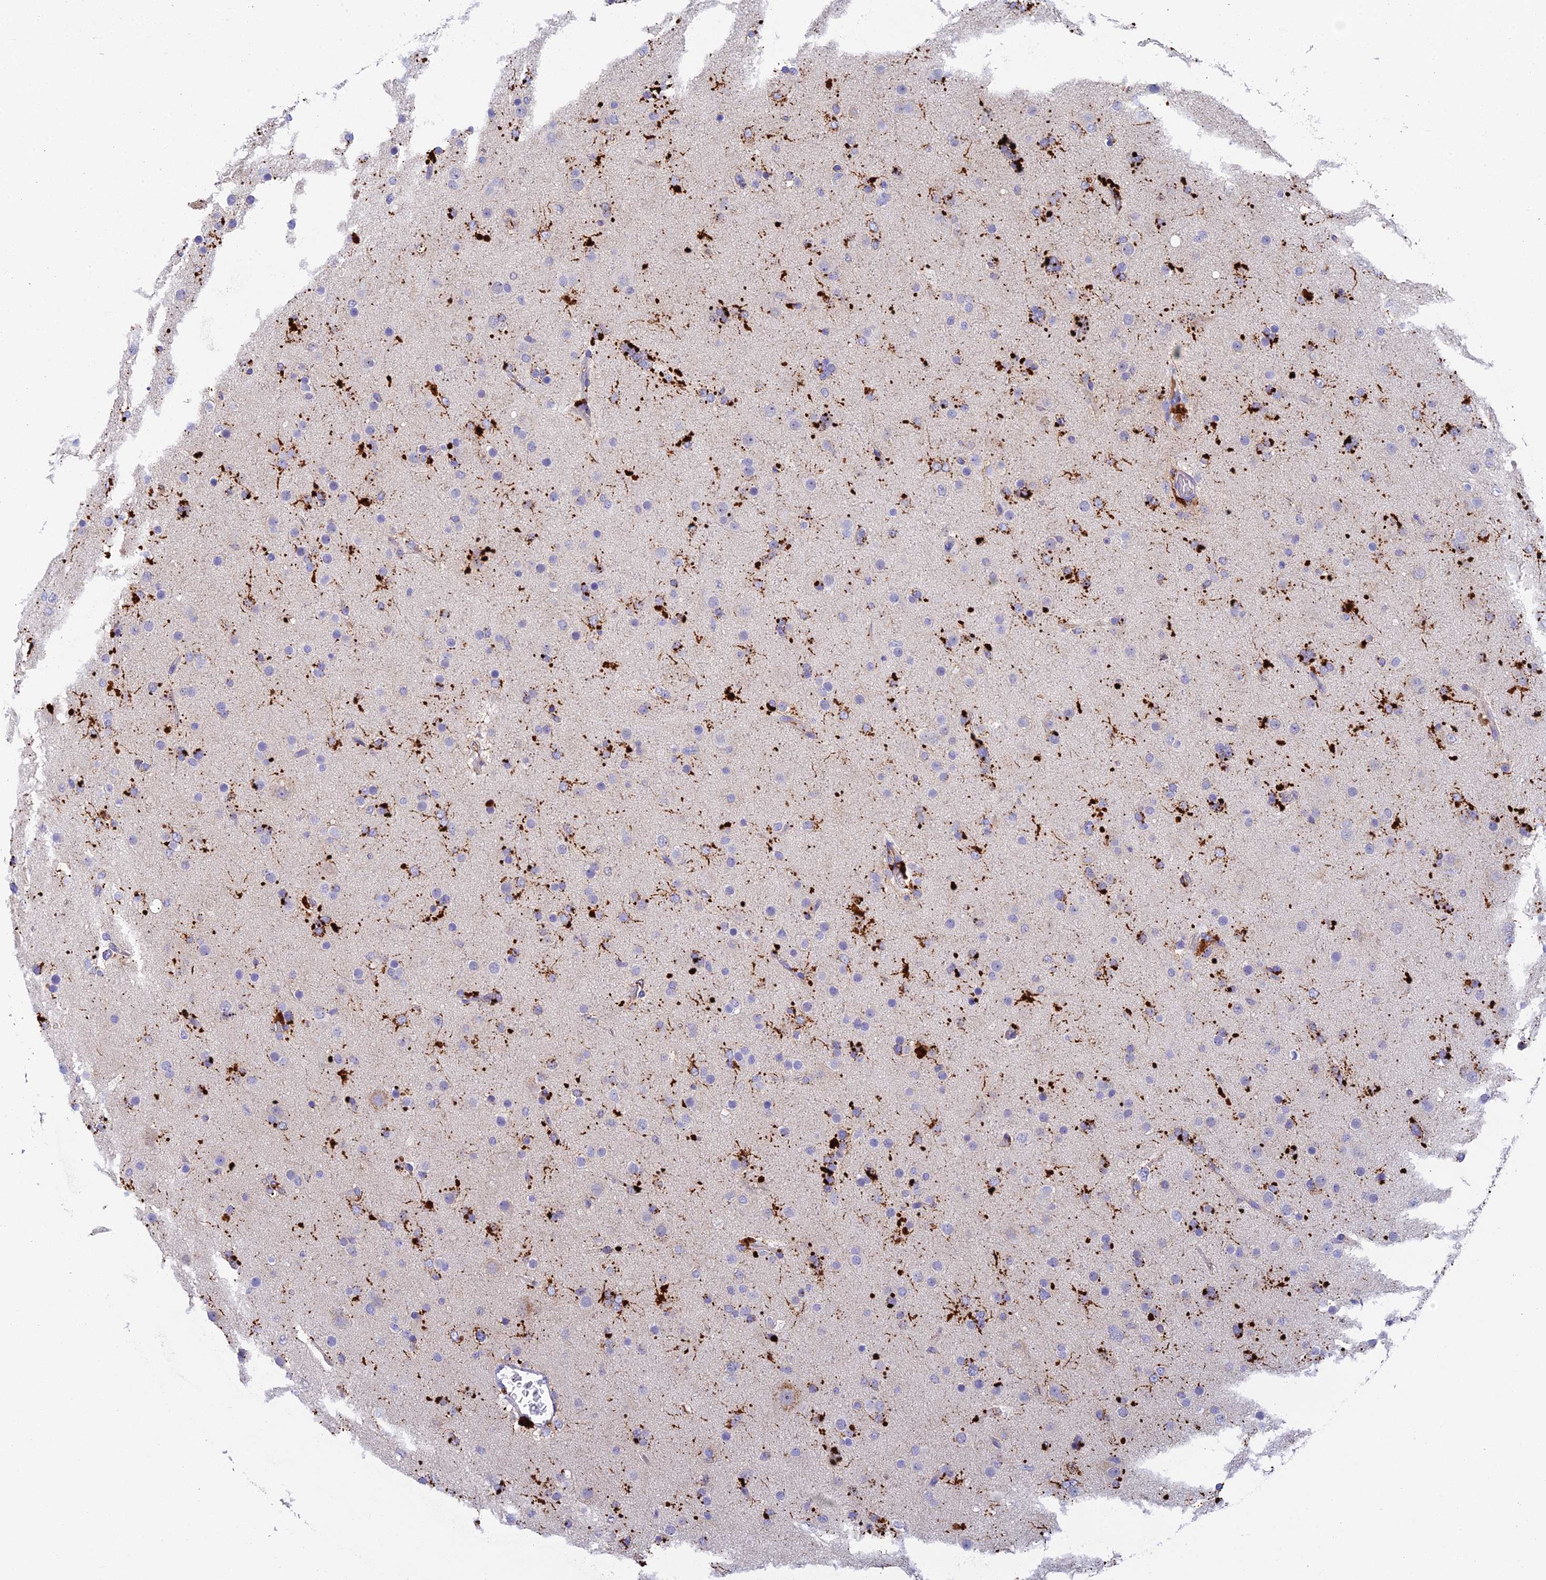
{"staining": {"intensity": "strong", "quantity": "<25%", "location": "cytoplasmic/membranous"}, "tissue": "glioma", "cell_type": "Tumor cells", "image_type": "cancer", "snomed": [{"axis": "morphology", "description": "Glioma, malignant, Low grade"}, {"axis": "topography", "description": "Brain"}], "caption": "Protein positivity by IHC shows strong cytoplasmic/membranous expression in about <25% of tumor cells in low-grade glioma (malignant).", "gene": "ADAMTS13", "patient": {"sex": "male", "age": 65}}